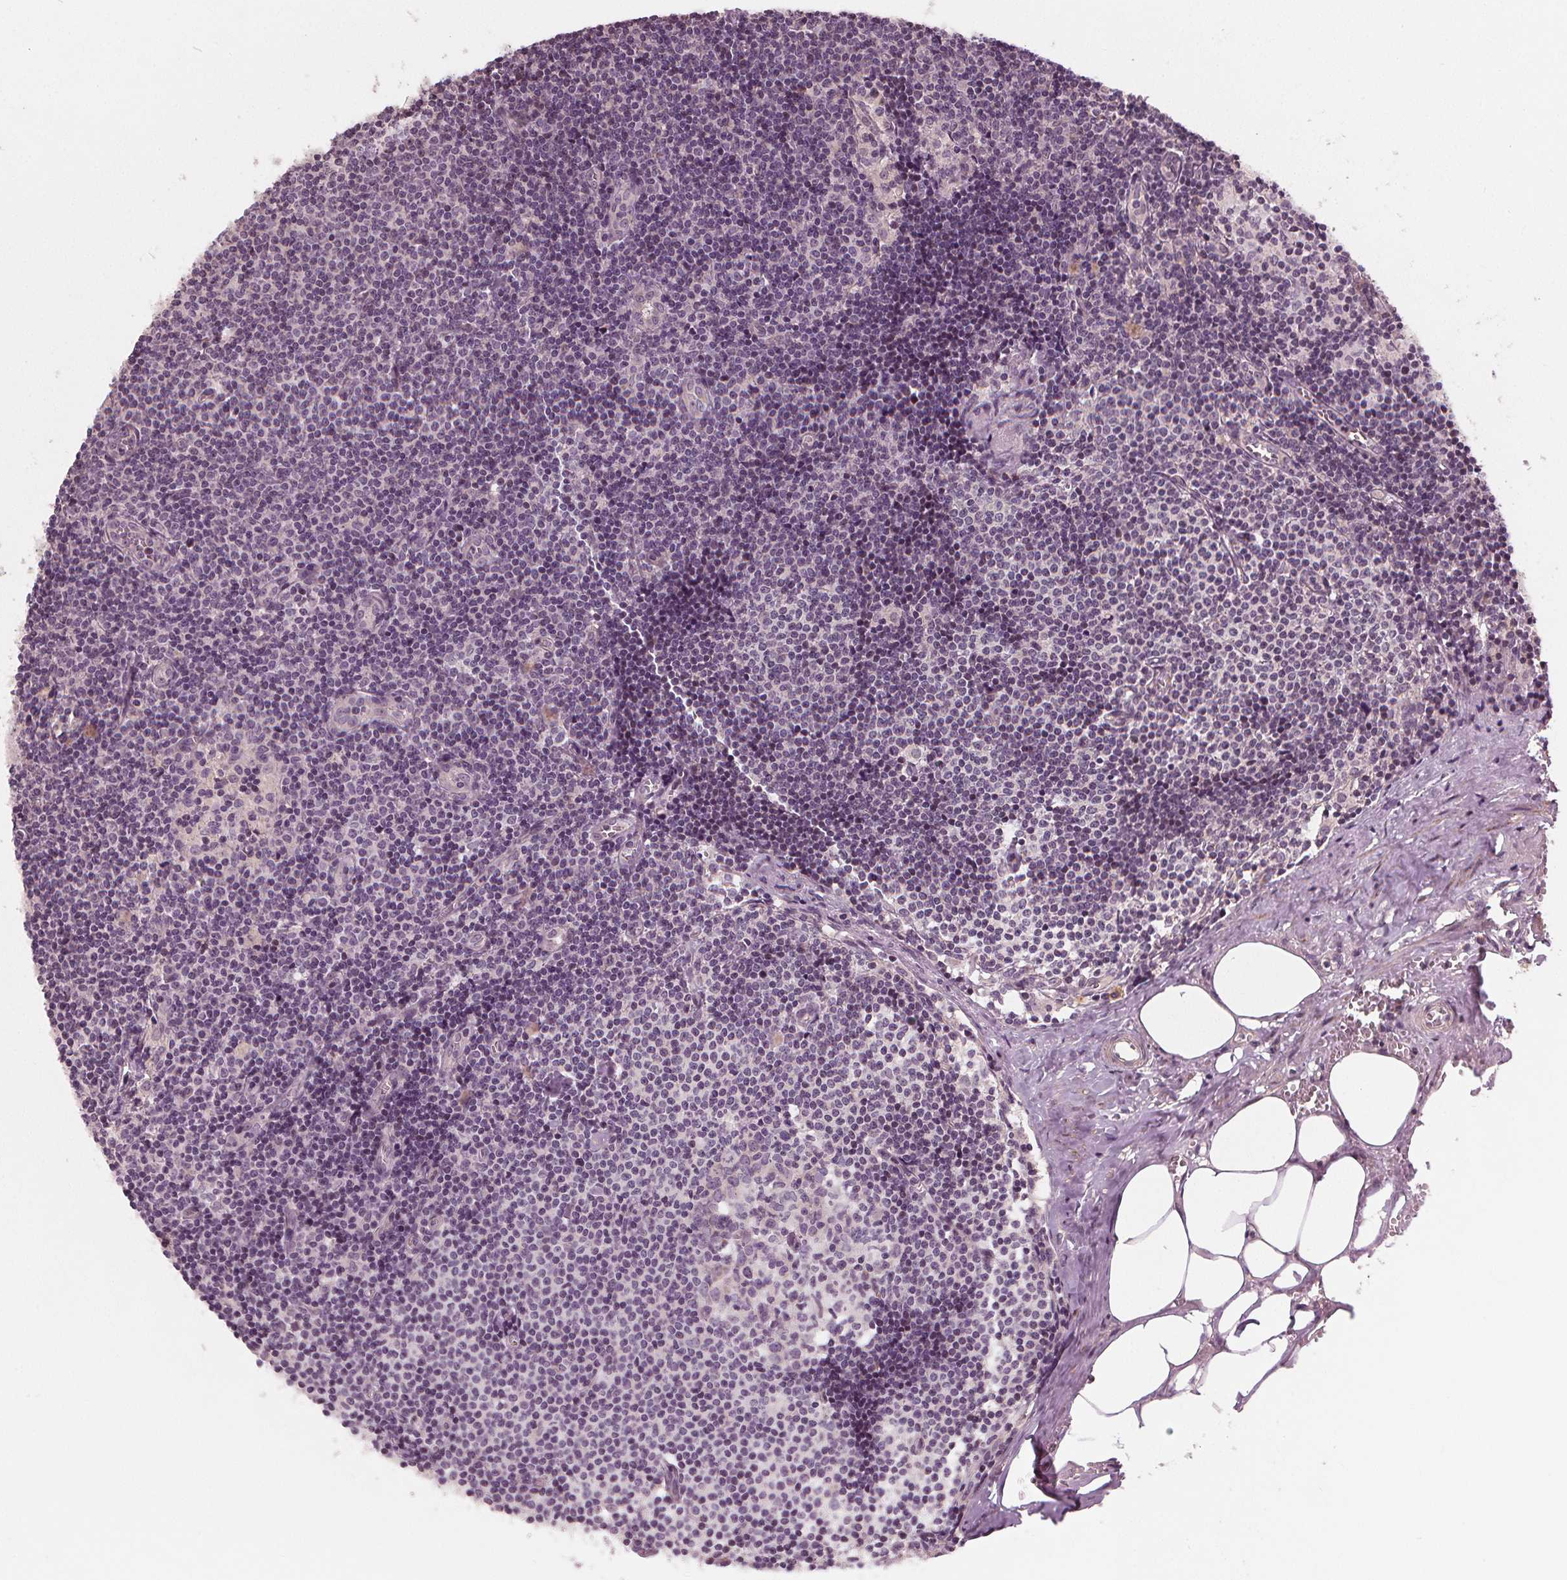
{"staining": {"intensity": "negative", "quantity": "none", "location": "none"}, "tissue": "lymph node", "cell_type": "Germinal center cells", "image_type": "normal", "snomed": [{"axis": "morphology", "description": "Normal tissue, NOS"}, {"axis": "topography", "description": "Lymph node"}], "caption": "A histopathology image of lymph node stained for a protein reveals no brown staining in germinal center cells.", "gene": "CLBA1", "patient": {"sex": "female", "age": 57}}